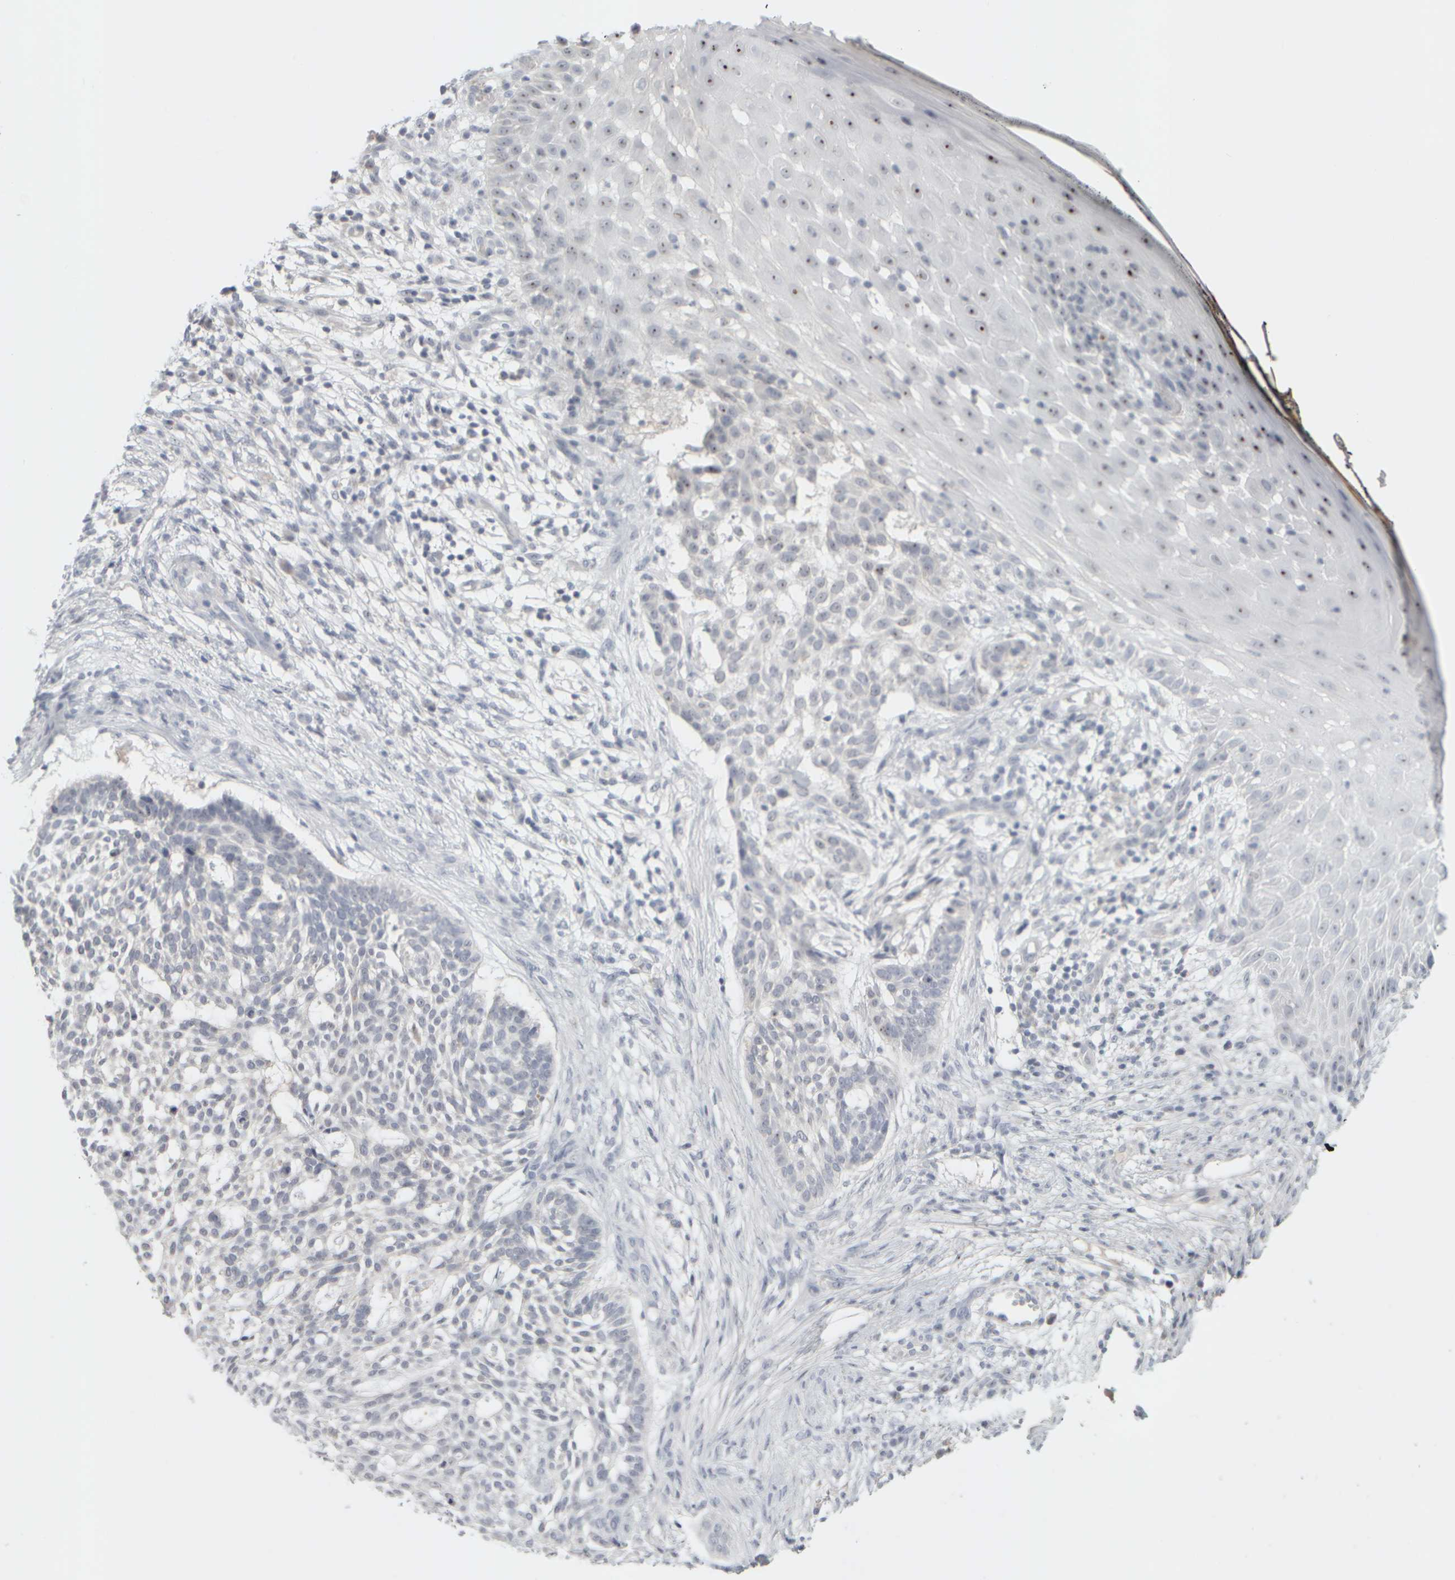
{"staining": {"intensity": "negative", "quantity": "none", "location": "none"}, "tissue": "skin cancer", "cell_type": "Tumor cells", "image_type": "cancer", "snomed": [{"axis": "morphology", "description": "Basal cell carcinoma"}, {"axis": "topography", "description": "Skin"}], "caption": "The photomicrograph reveals no staining of tumor cells in skin cancer.", "gene": "DCXR", "patient": {"sex": "female", "age": 64}}